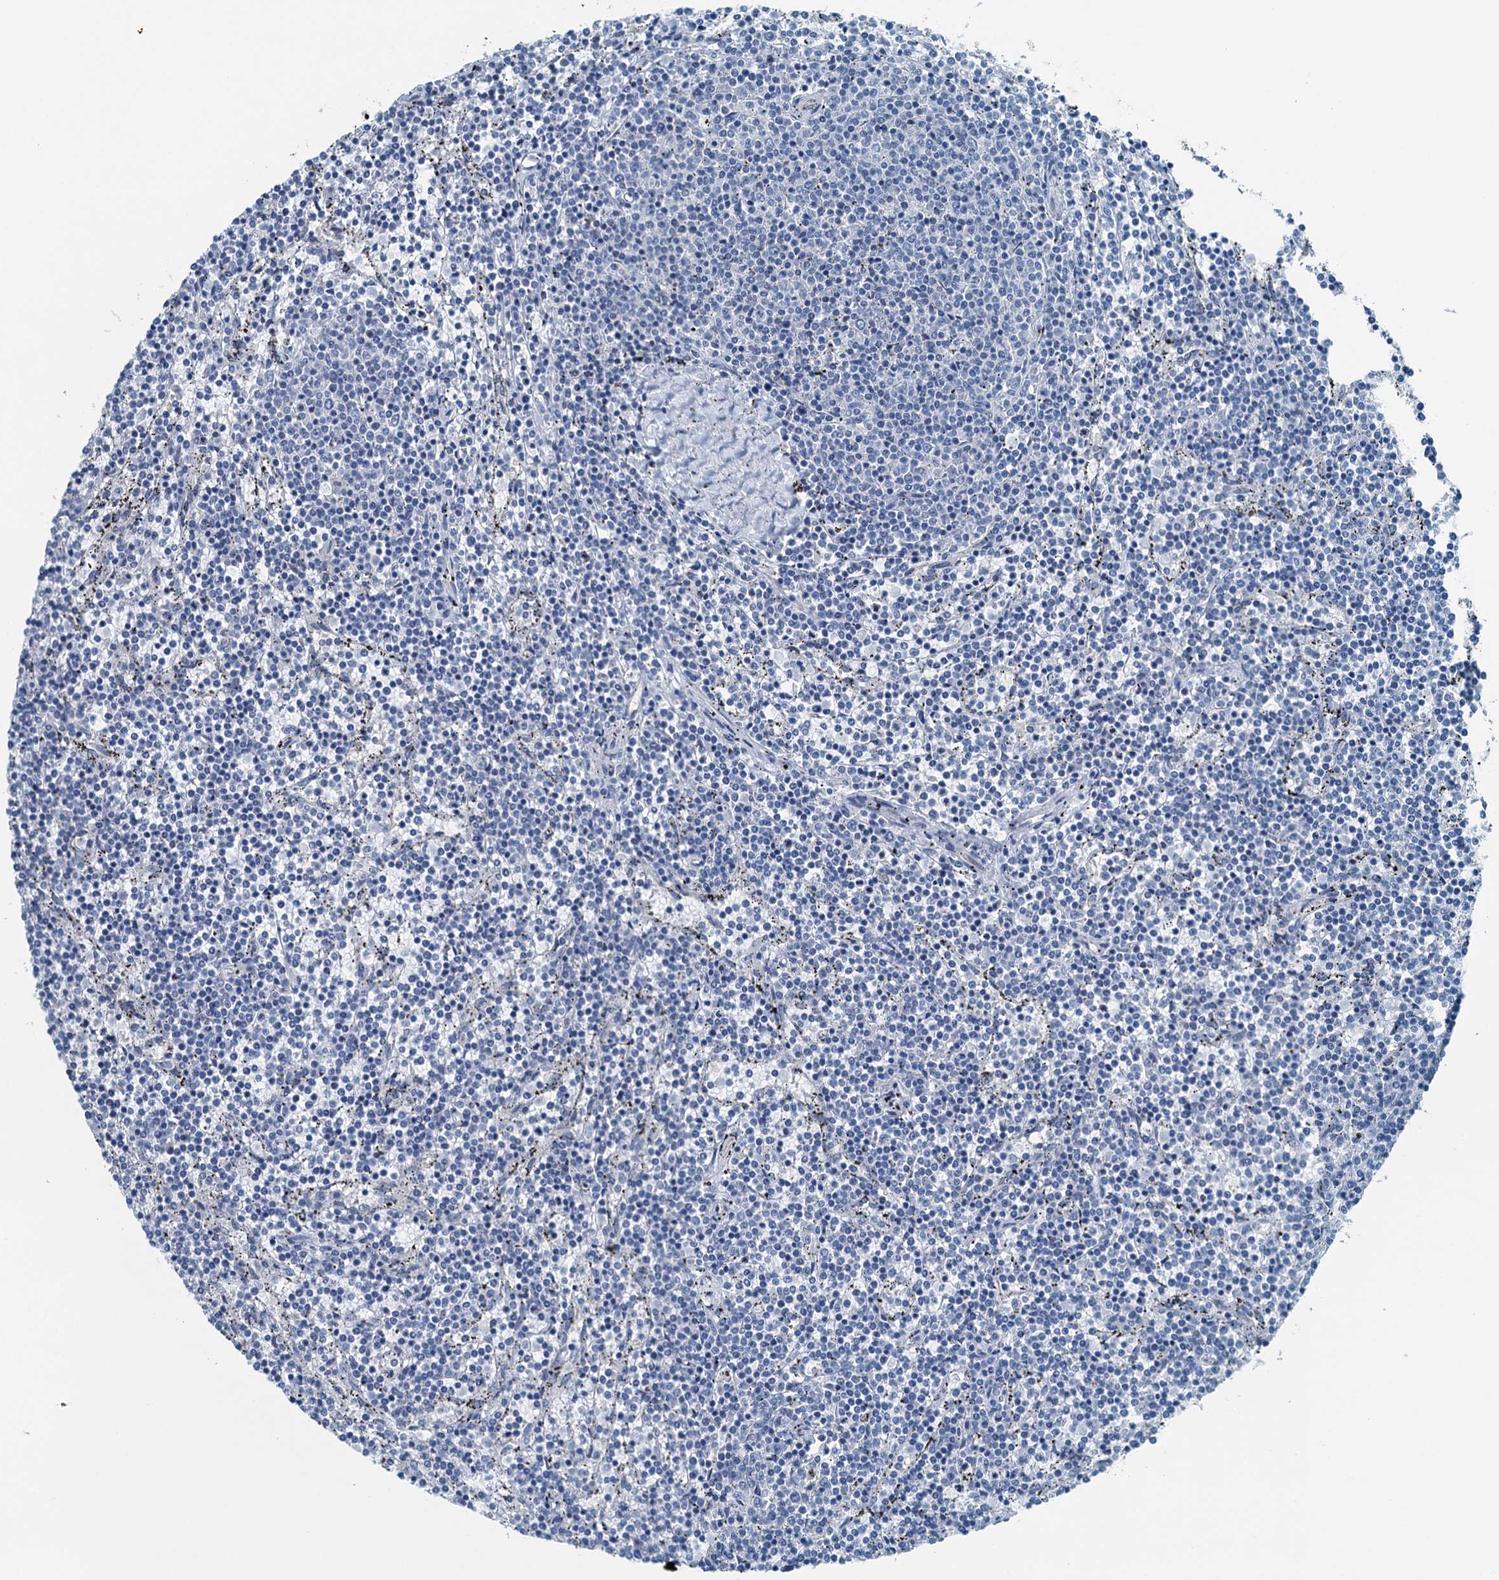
{"staining": {"intensity": "negative", "quantity": "none", "location": "none"}, "tissue": "lymphoma", "cell_type": "Tumor cells", "image_type": "cancer", "snomed": [{"axis": "morphology", "description": "Malignant lymphoma, non-Hodgkin's type, Low grade"}, {"axis": "topography", "description": "Spleen"}], "caption": "An immunohistochemistry histopathology image of lymphoma is shown. There is no staining in tumor cells of lymphoma.", "gene": "GFOD2", "patient": {"sex": "female", "age": 50}}